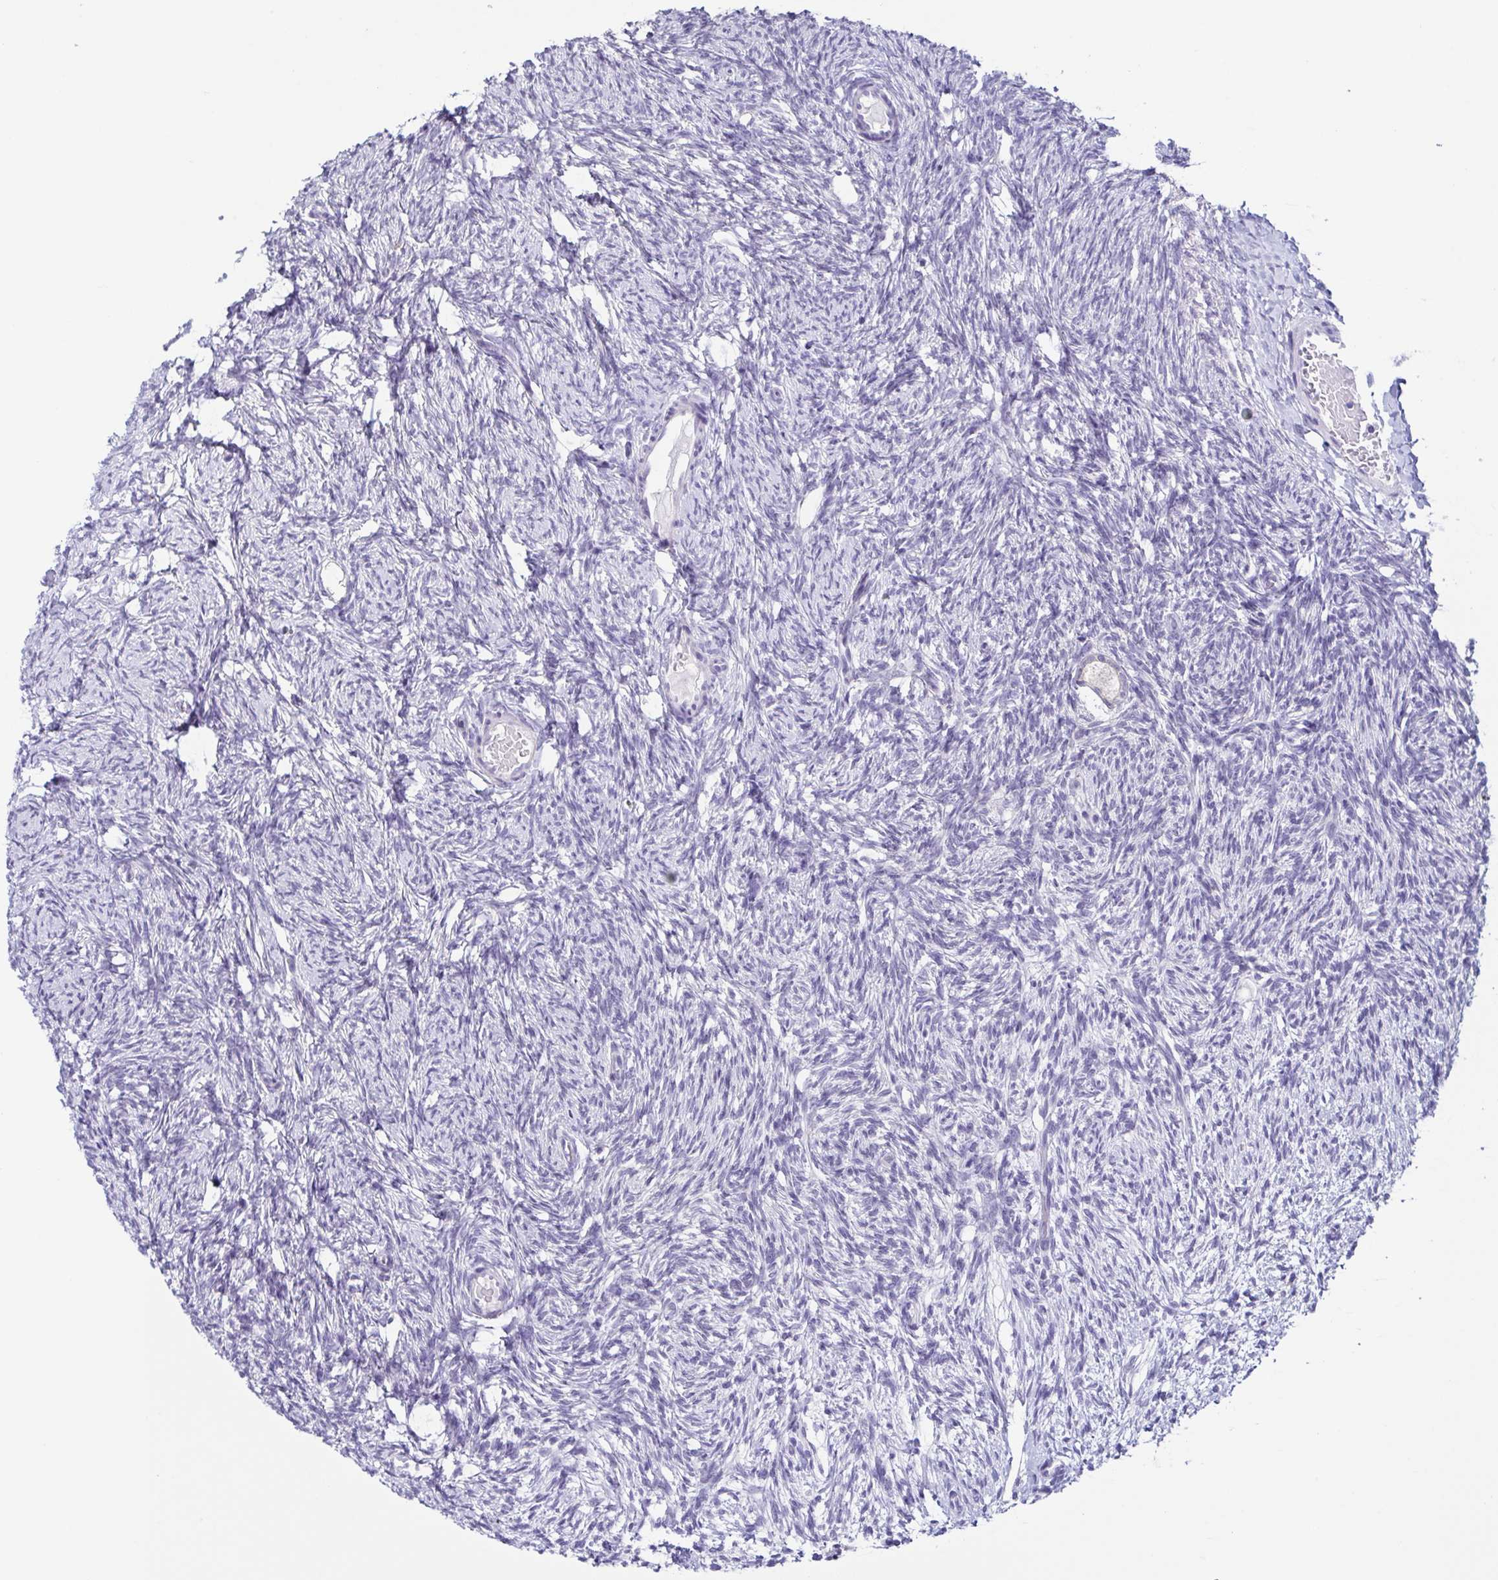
{"staining": {"intensity": "negative", "quantity": "none", "location": "none"}, "tissue": "ovary", "cell_type": "Follicle cells", "image_type": "normal", "snomed": [{"axis": "morphology", "description": "Normal tissue, NOS"}, {"axis": "topography", "description": "Ovary"}], "caption": "Immunohistochemical staining of unremarkable ovary shows no significant staining in follicle cells. Brightfield microscopy of immunohistochemistry stained with DAB (3,3'-diaminobenzidine) (brown) and hematoxylin (blue), captured at high magnification.", "gene": "ATP6V1G2", "patient": {"sex": "female", "age": 33}}